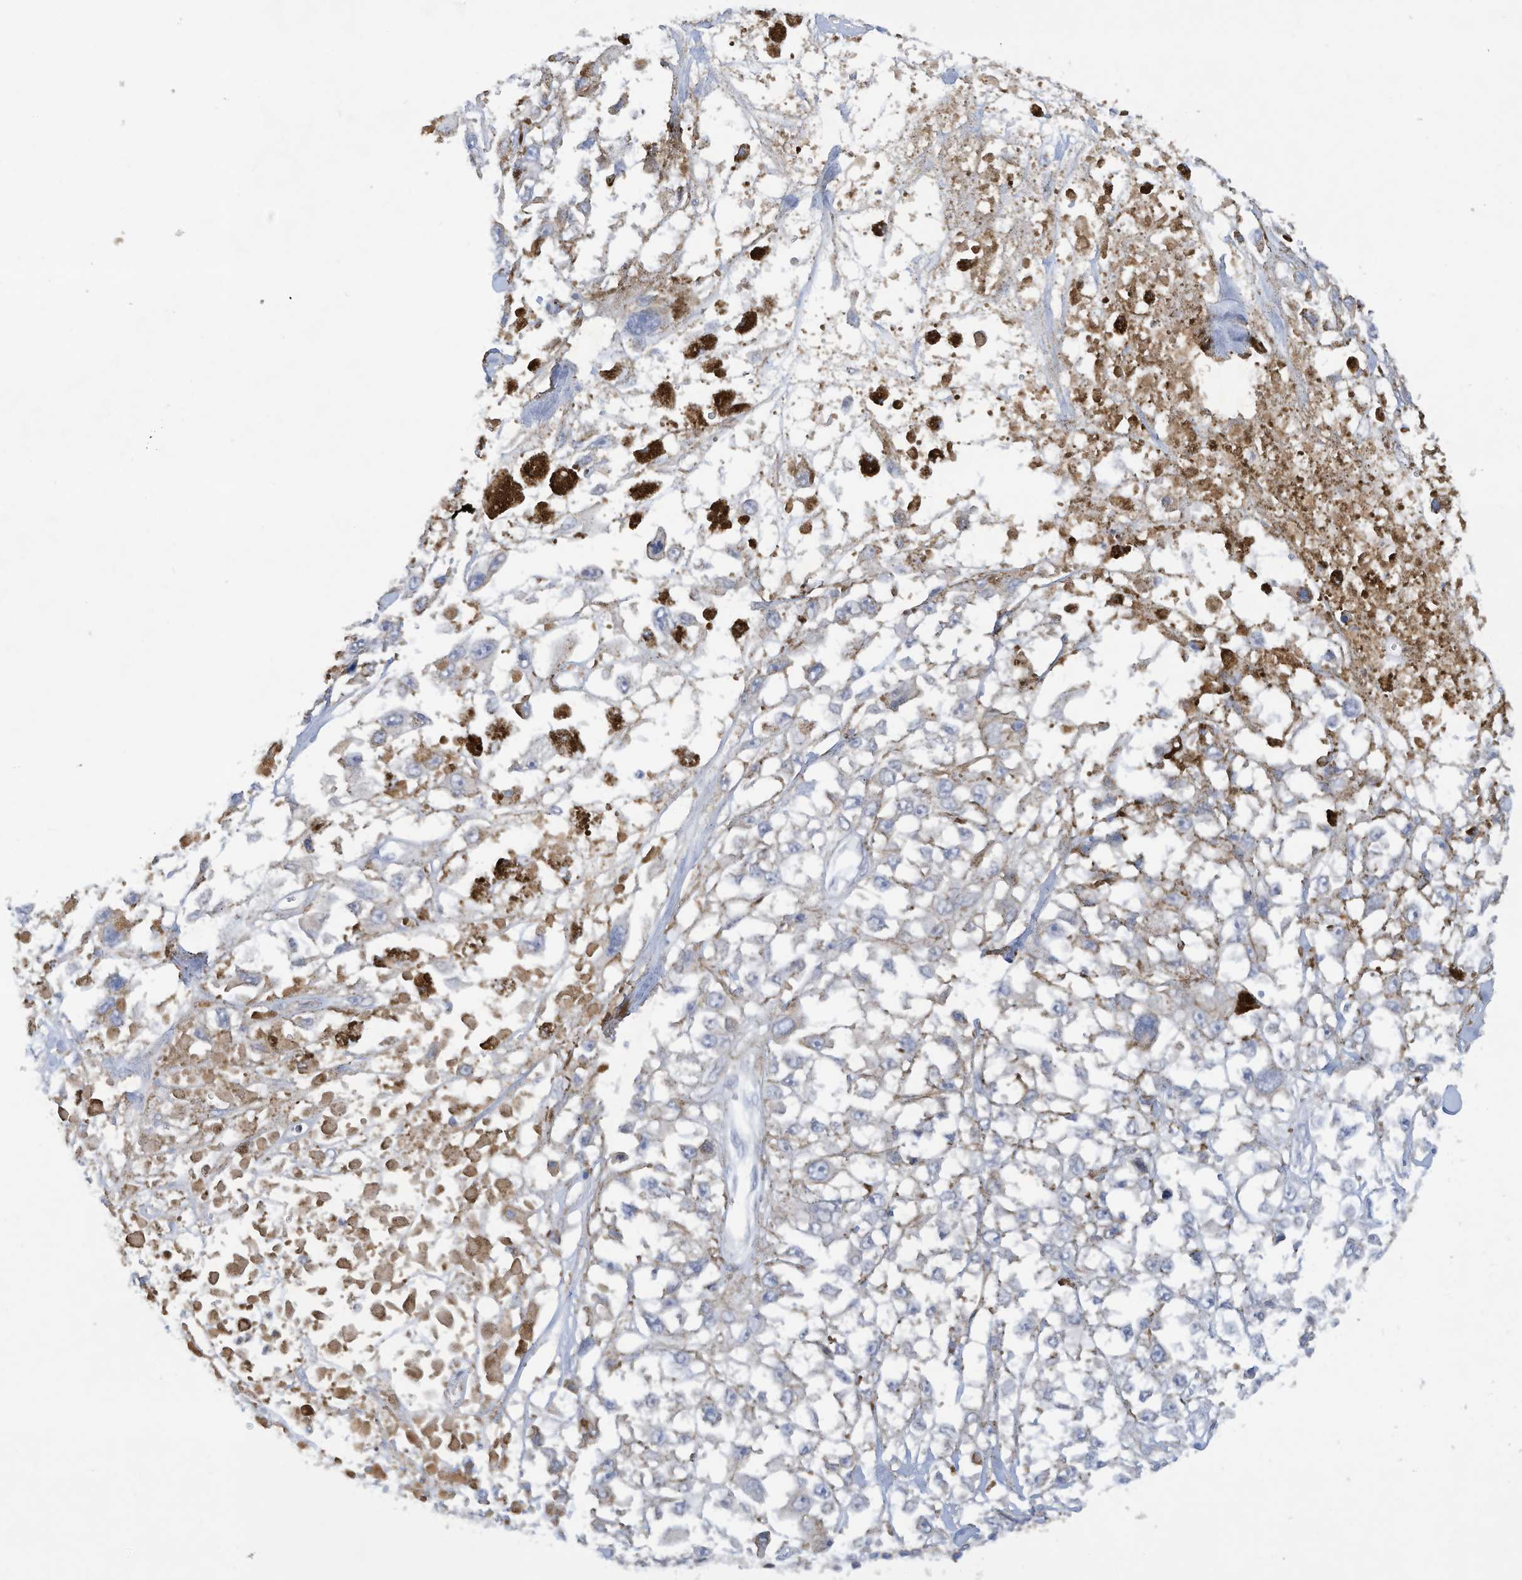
{"staining": {"intensity": "negative", "quantity": "none", "location": "none"}, "tissue": "melanoma", "cell_type": "Tumor cells", "image_type": "cancer", "snomed": [{"axis": "morphology", "description": "Malignant melanoma, Metastatic site"}, {"axis": "topography", "description": "Lymph node"}], "caption": "A photomicrograph of human malignant melanoma (metastatic site) is negative for staining in tumor cells.", "gene": "HAS3", "patient": {"sex": "male", "age": 59}}